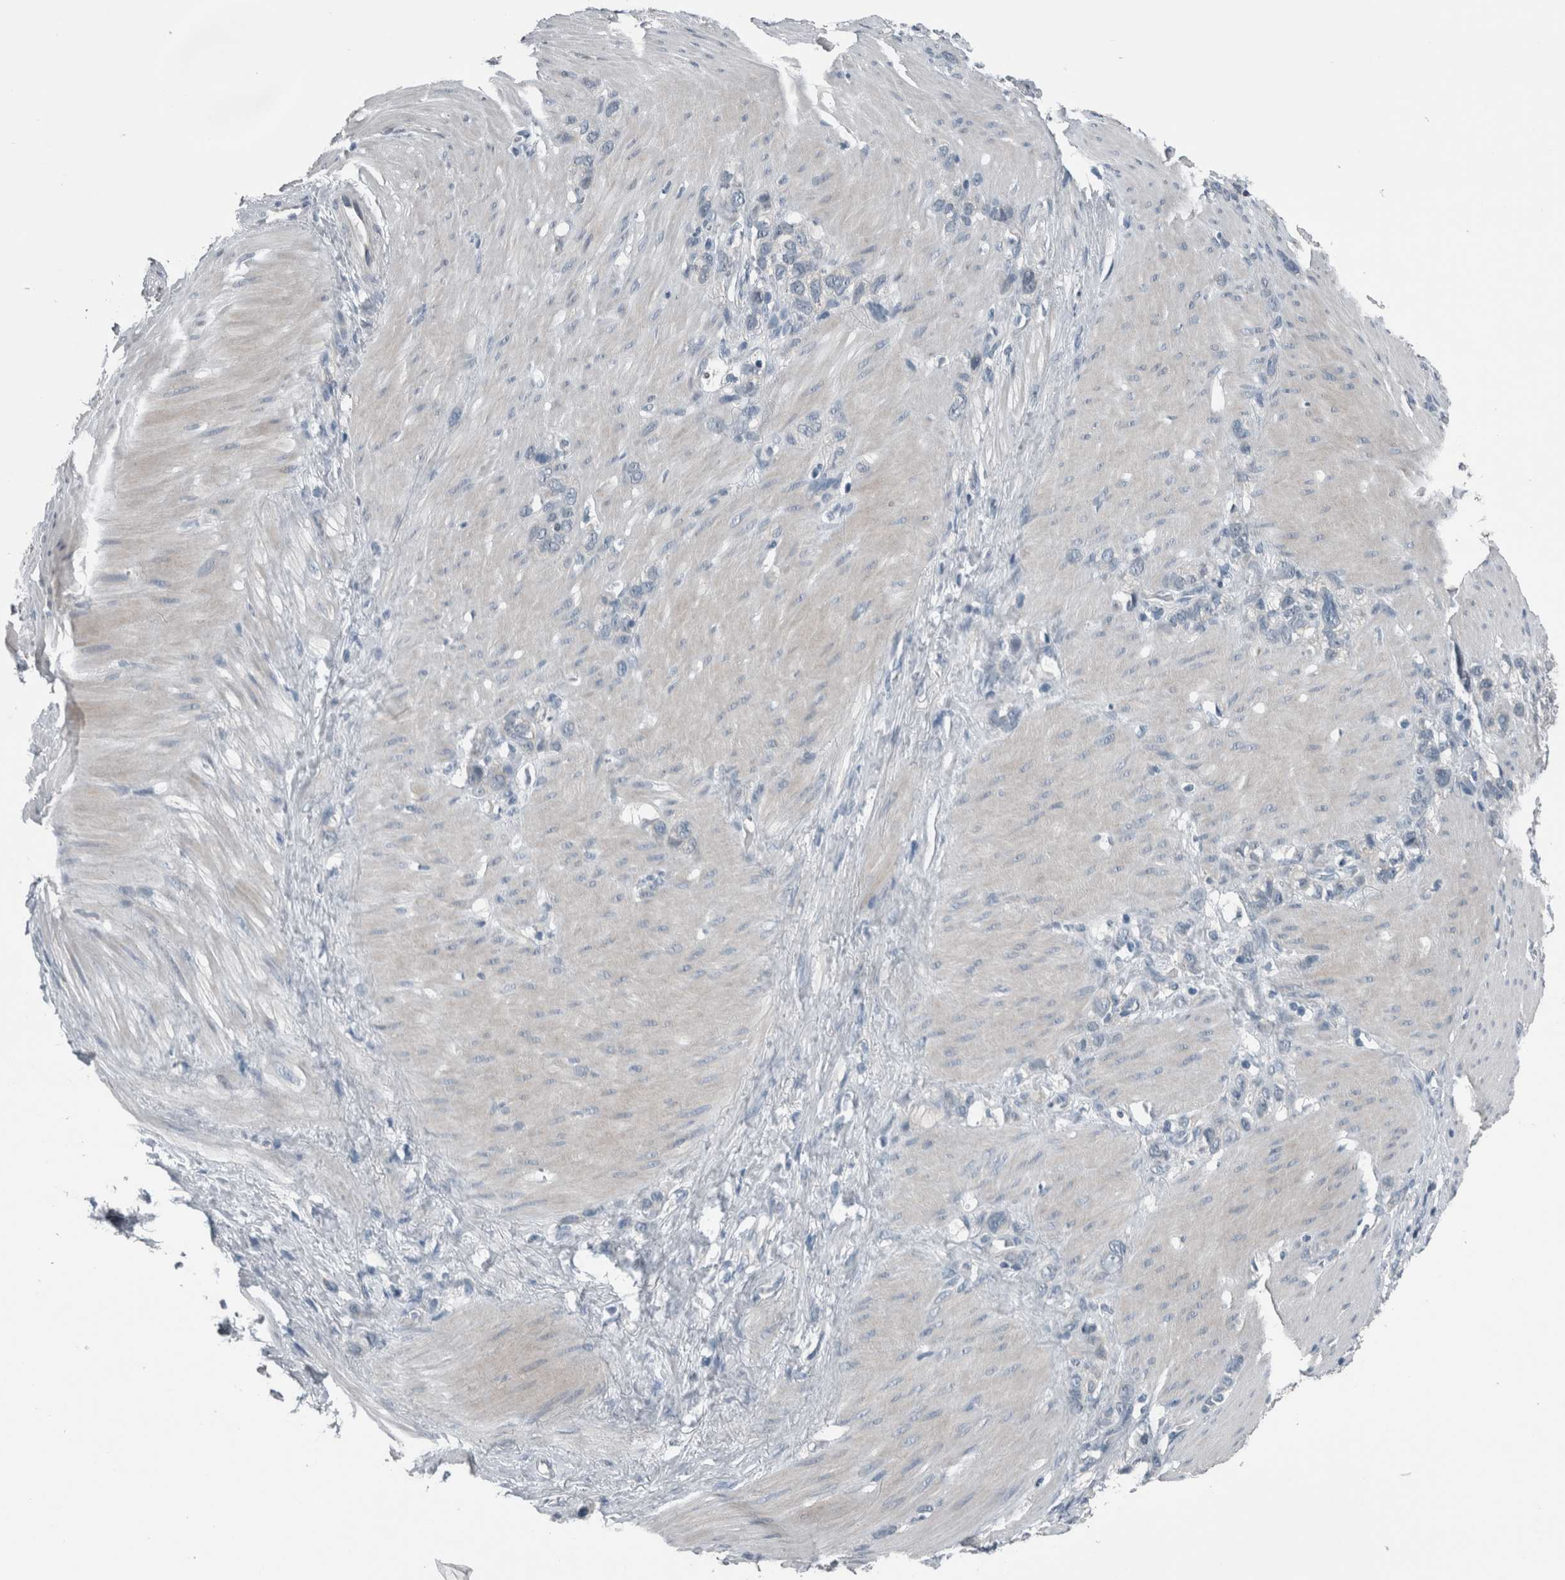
{"staining": {"intensity": "negative", "quantity": "none", "location": "none"}, "tissue": "stomach cancer", "cell_type": "Tumor cells", "image_type": "cancer", "snomed": [{"axis": "morphology", "description": "Normal tissue, NOS"}, {"axis": "morphology", "description": "Adenocarcinoma, NOS"}, {"axis": "morphology", "description": "Adenocarcinoma, High grade"}, {"axis": "topography", "description": "Stomach, upper"}, {"axis": "topography", "description": "Stomach"}], "caption": "The immunohistochemistry (IHC) image has no significant expression in tumor cells of stomach cancer (adenocarcinoma) tissue.", "gene": "KRT20", "patient": {"sex": "female", "age": 65}}